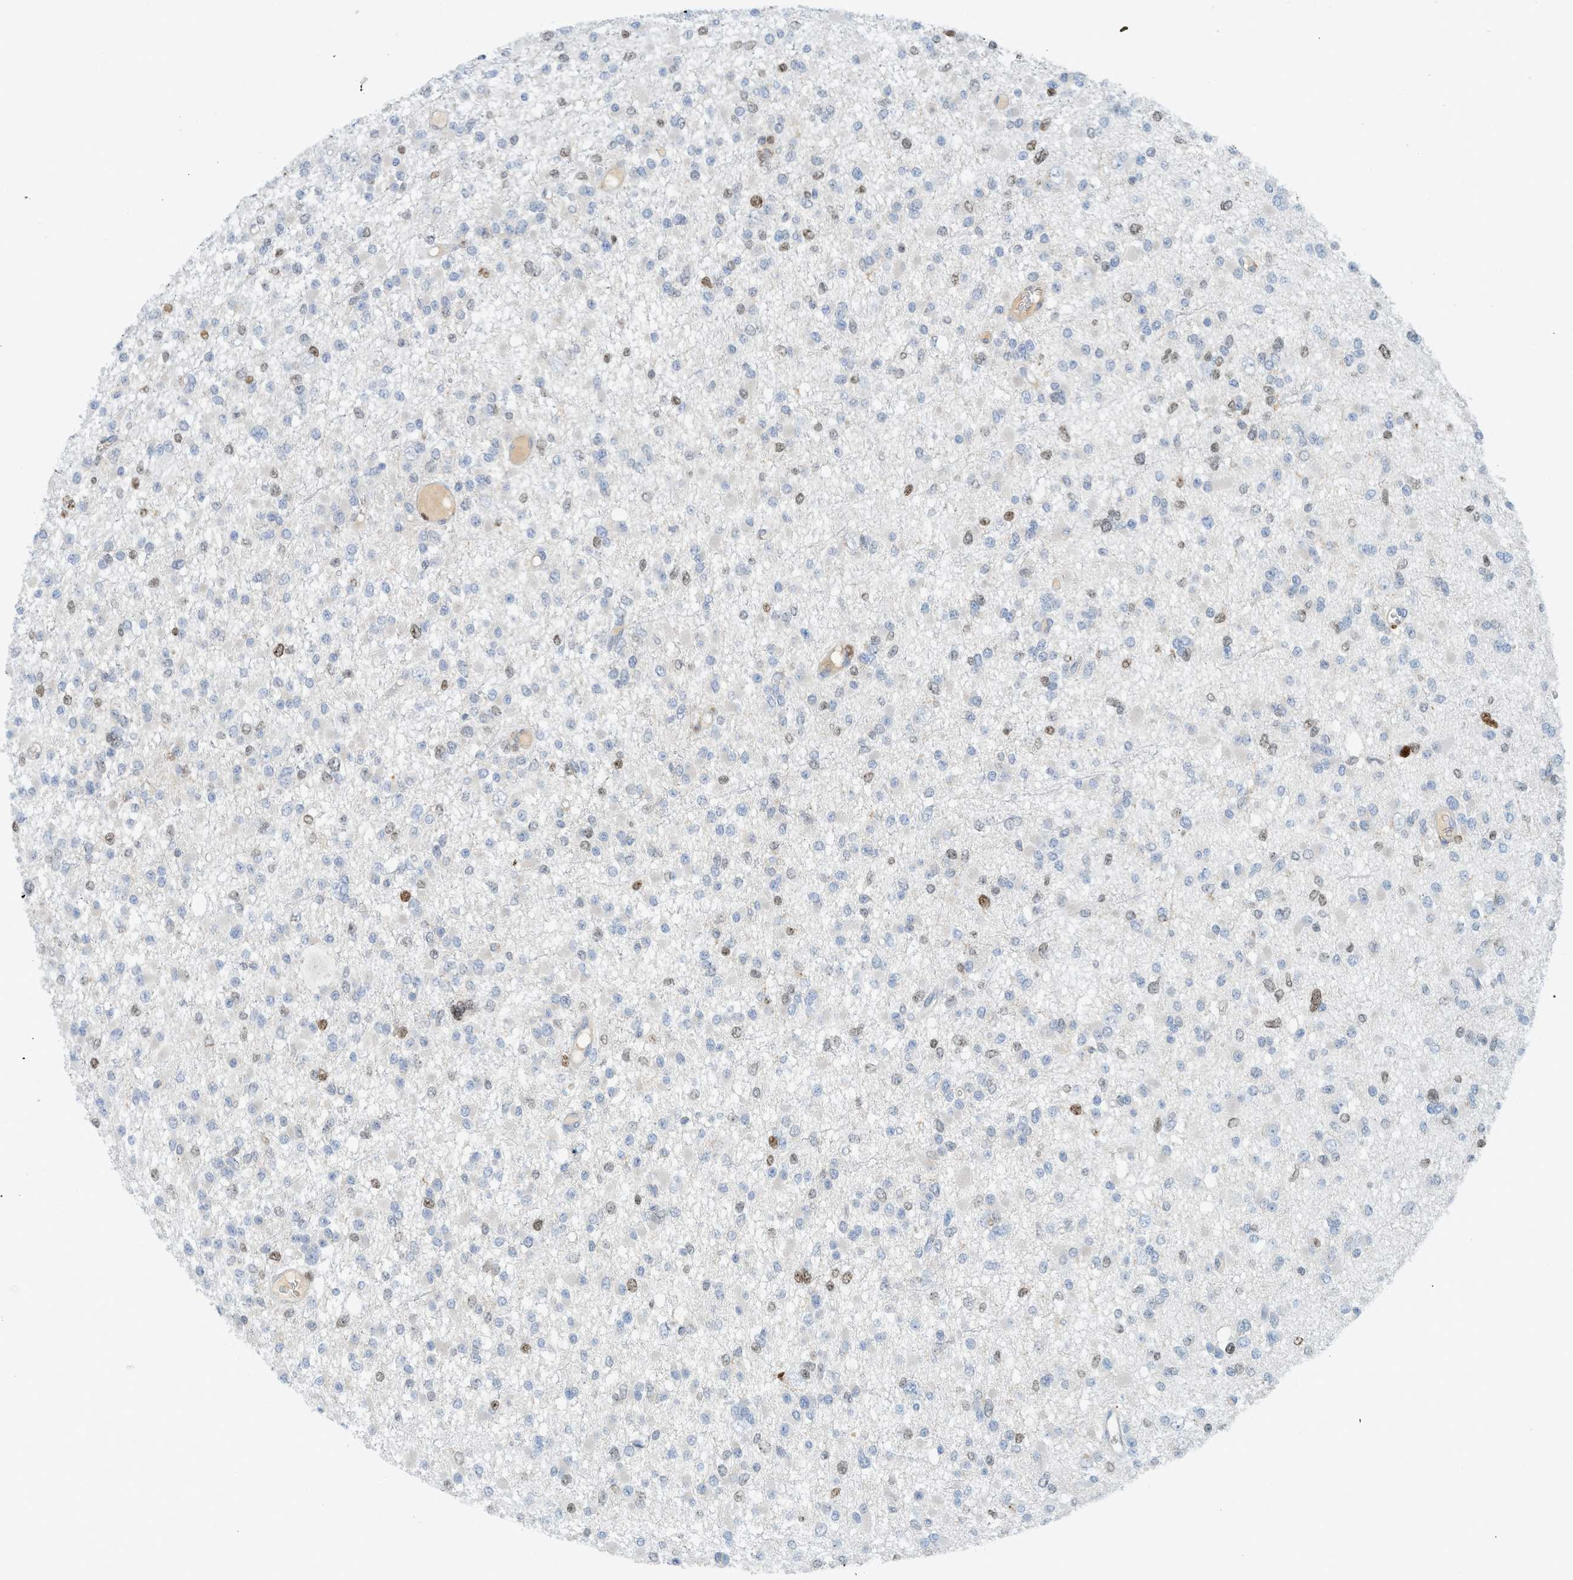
{"staining": {"intensity": "moderate", "quantity": "<25%", "location": "nuclear"}, "tissue": "glioma", "cell_type": "Tumor cells", "image_type": "cancer", "snomed": [{"axis": "morphology", "description": "Glioma, malignant, Low grade"}, {"axis": "topography", "description": "Brain"}], "caption": "Low-grade glioma (malignant) stained with DAB IHC displays low levels of moderate nuclear positivity in approximately <25% of tumor cells. The staining was performed using DAB (3,3'-diaminobenzidine), with brown indicating positive protein expression. Nuclei are stained blue with hematoxylin.", "gene": "SH3D19", "patient": {"sex": "female", "age": 22}}